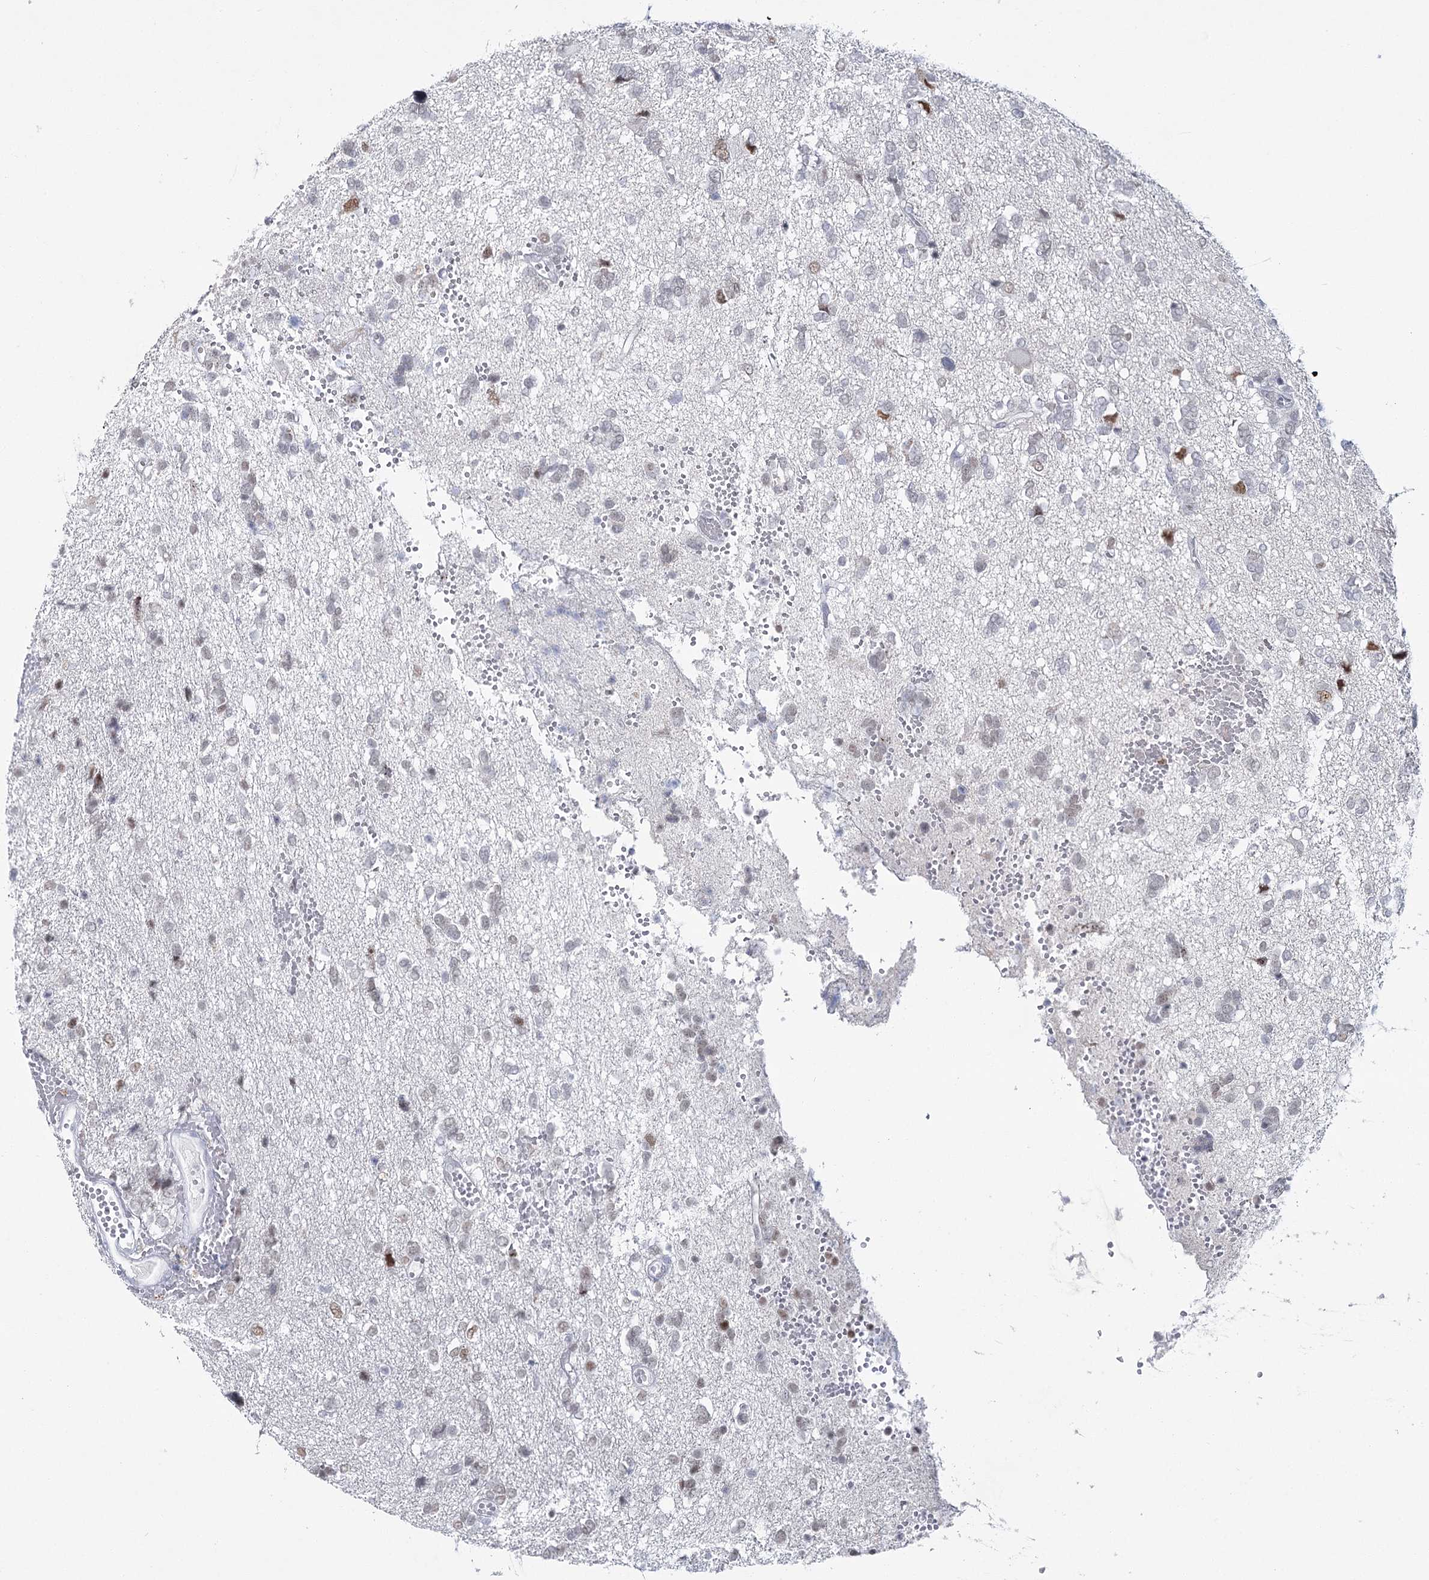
{"staining": {"intensity": "weak", "quantity": "25%-75%", "location": "nuclear"}, "tissue": "glioma", "cell_type": "Tumor cells", "image_type": "cancer", "snomed": [{"axis": "morphology", "description": "Glioma, malignant, High grade"}, {"axis": "topography", "description": "Brain"}], "caption": "Glioma stained for a protein displays weak nuclear positivity in tumor cells.", "gene": "ZC3H8", "patient": {"sex": "female", "age": 59}}